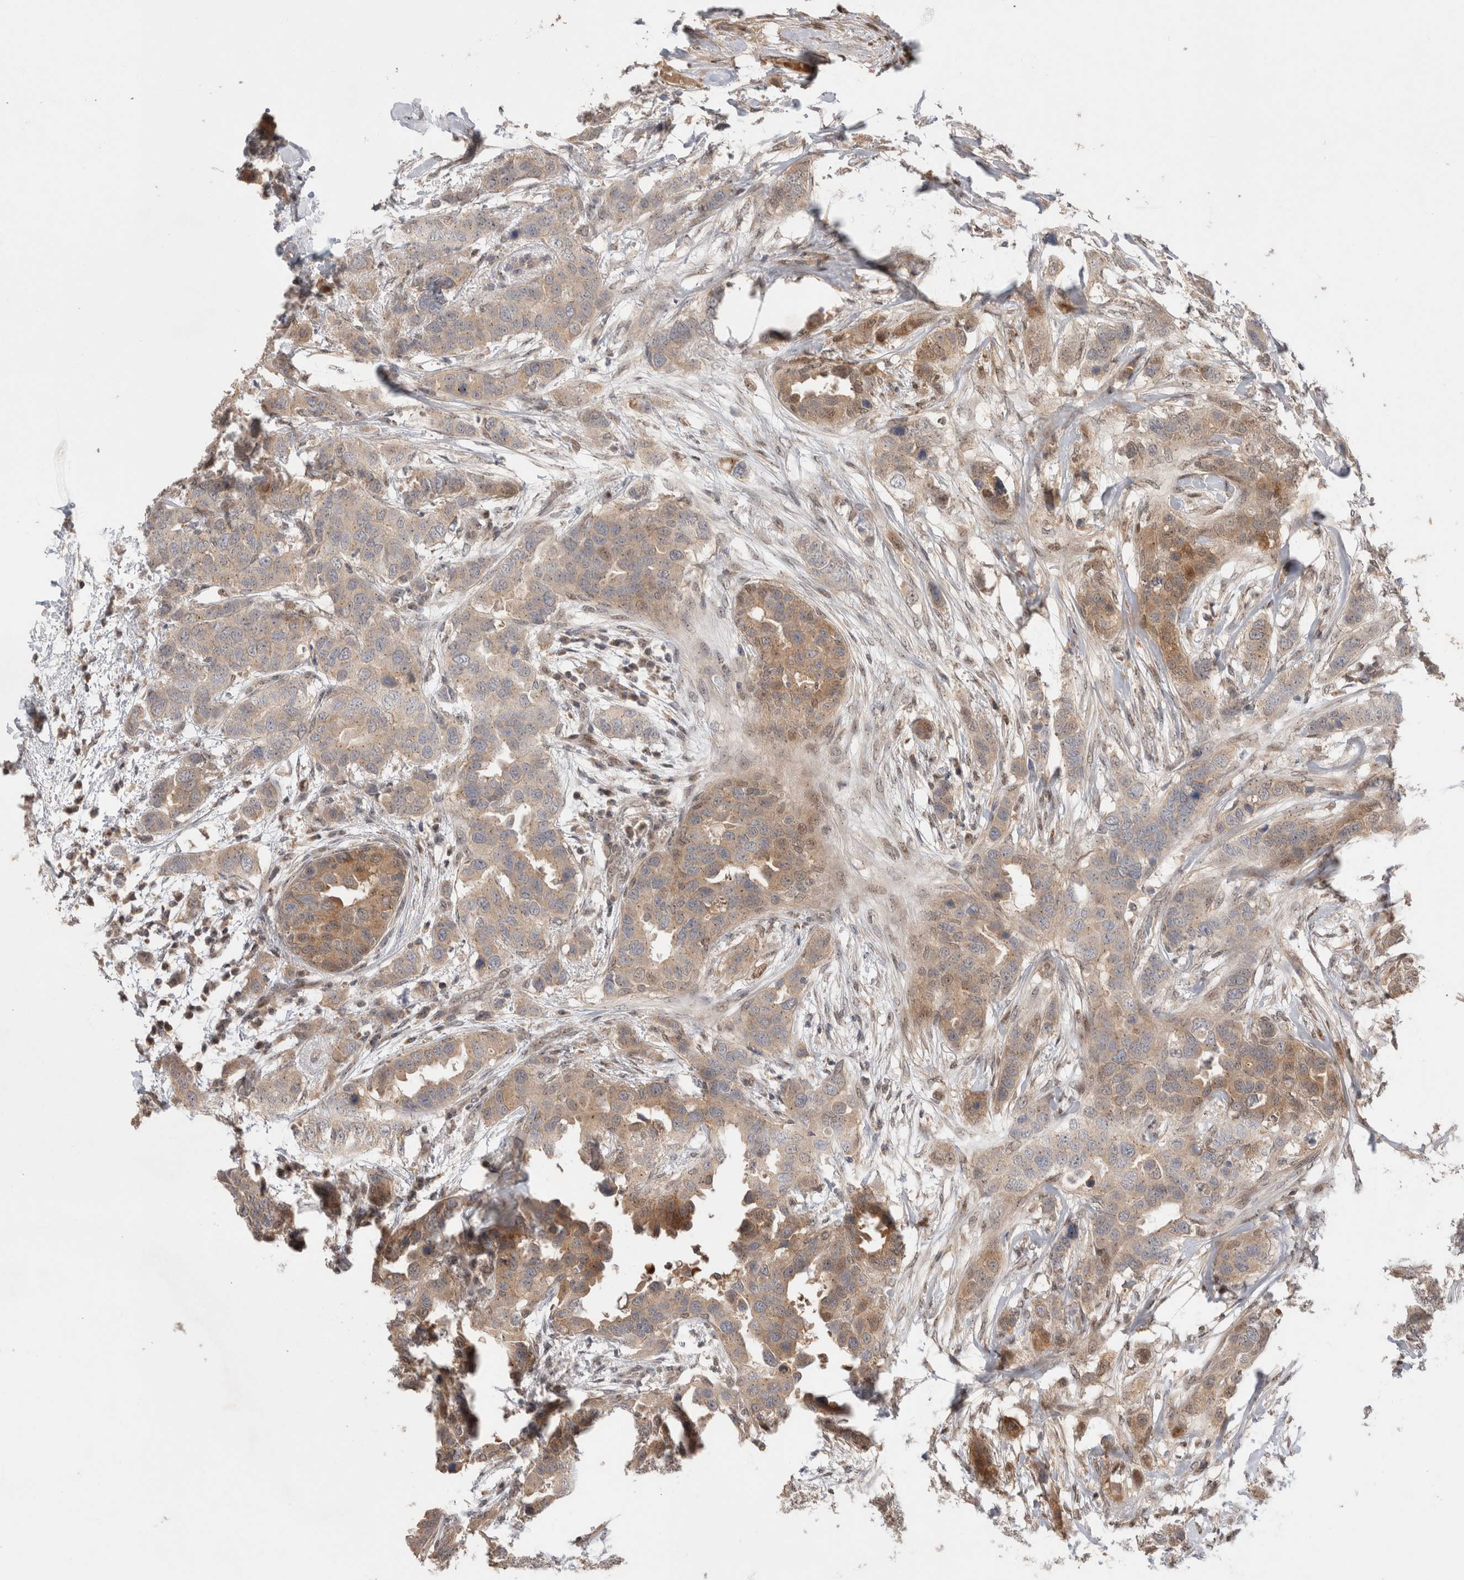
{"staining": {"intensity": "moderate", "quantity": "<25%", "location": "cytoplasmic/membranous"}, "tissue": "breast cancer", "cell_type": "Tumor cells", "image_type": "cancer", "snomed": [{"axis": "morphology", "description": "Duct carcinoma"}, {"axis": "topography", "description": "Breast"}], "caption": "DAB immunohistochemical staining of human breast infiltrating ductal carcinoma displays moderate cytoplasmic/membranous protein positivity in about <25% of tumor cells. (DAB (3,3'-diaminobenzidine) = brown stain, brightfield microscopy at high magnification).", "gene": "SLC29A1", "patient": {"sex": "female", "age": 50}}